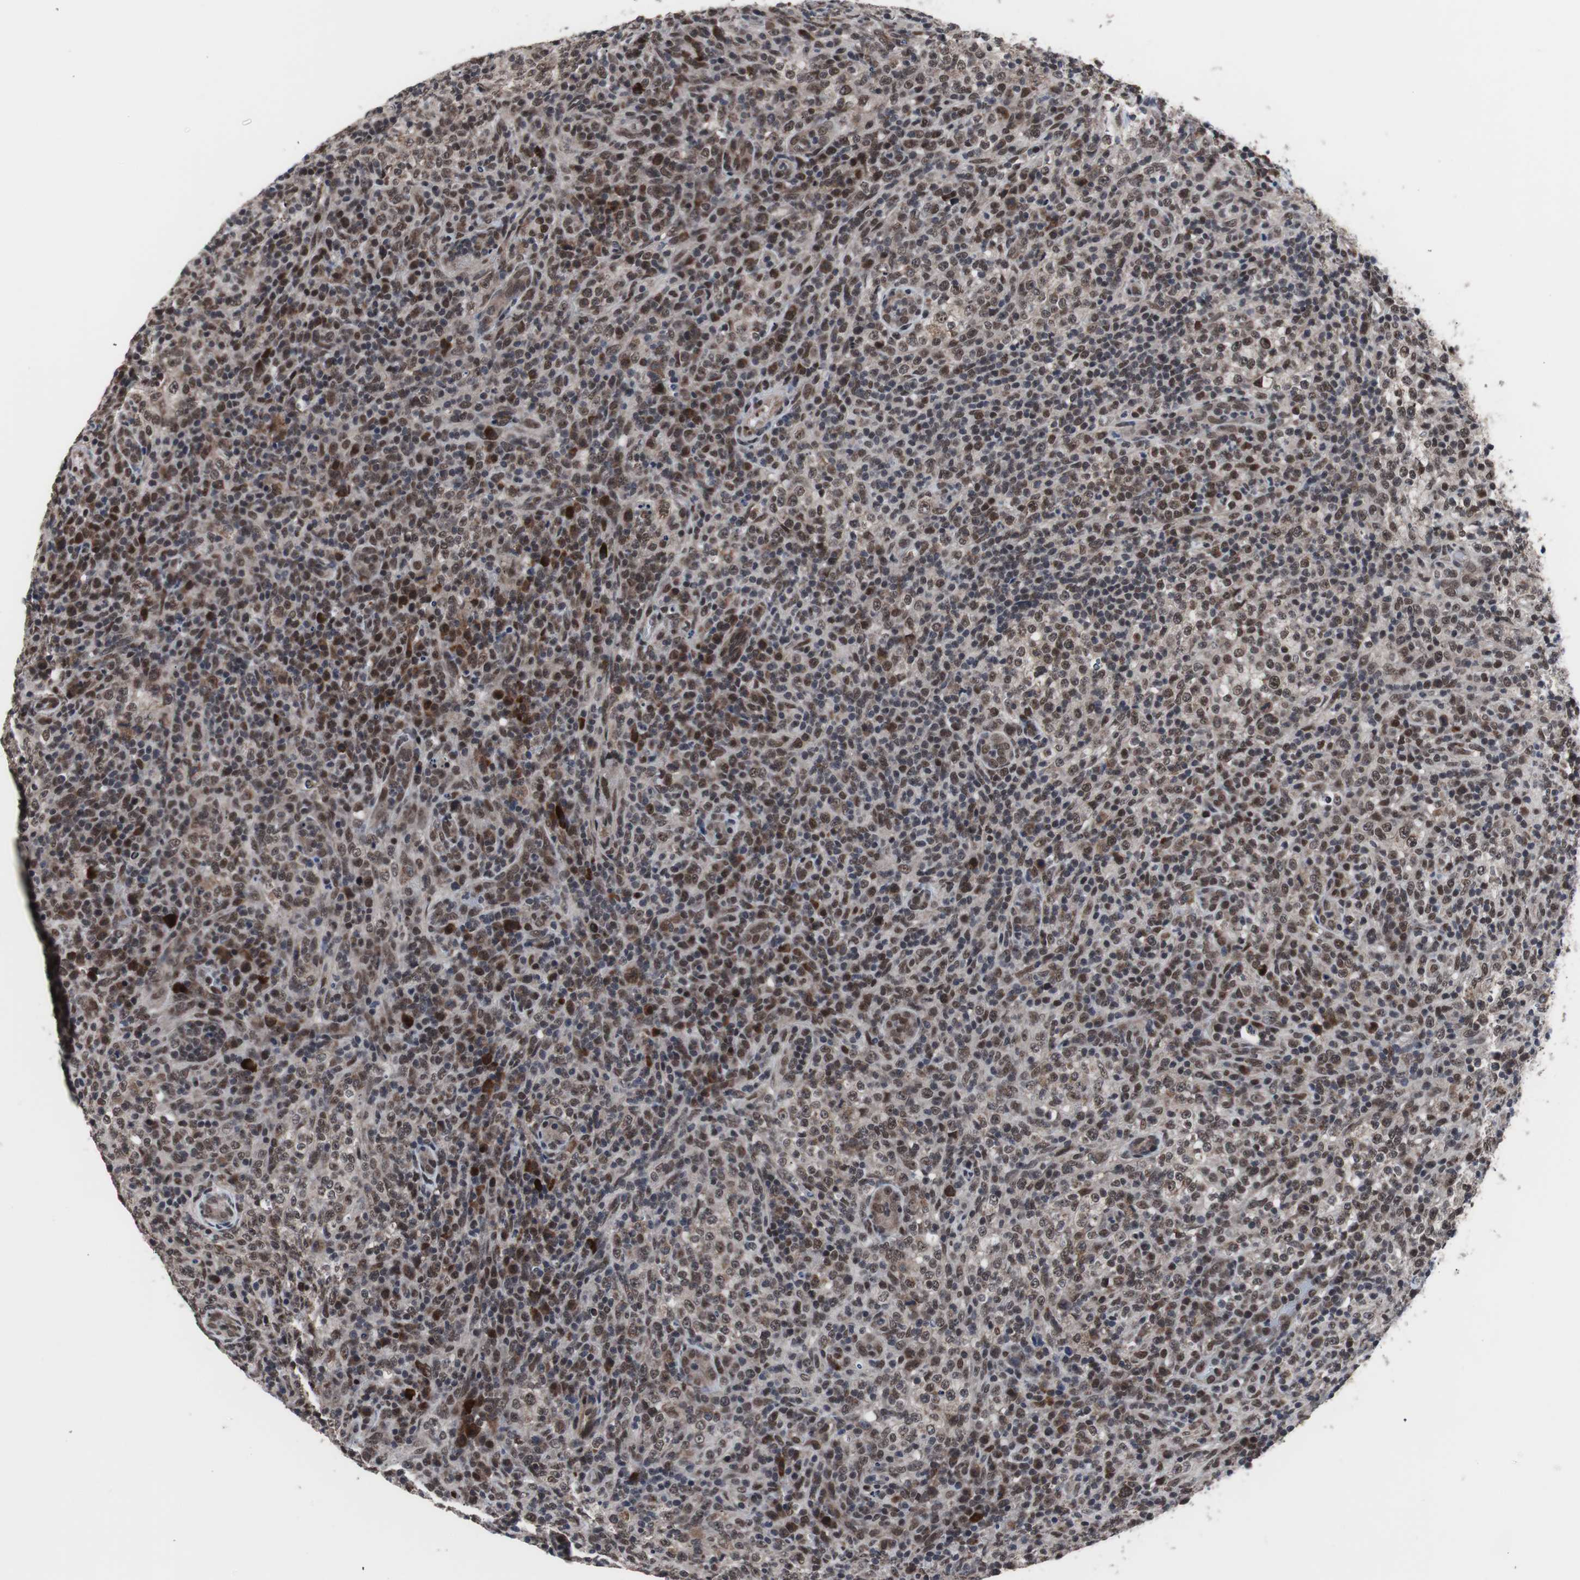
{"staining": {"intensity": "strong", "quantity": ">75%", "location": "cytoplasmic/membranous,nuclear"}, "tissue": "lymphoma", "cell_type": "Tumor cells", "image_type": "cancer", "snomed": [{"axis": "morphology", "description": "Malignant lymphoma, non-Hodgkin's type, High grade"}, {"axis": "topography", "description": "Lymph node"}], "caption": "Immunohistochemical staining of high-grade malignant lymphoma, non-Hodgkin's type shows strong cytoplasmic/membranous and nuclear protein staining in about >75% of tumor cells.", "gene": "GTF2F2", "patient": {"sex": "female", "age": 76}}